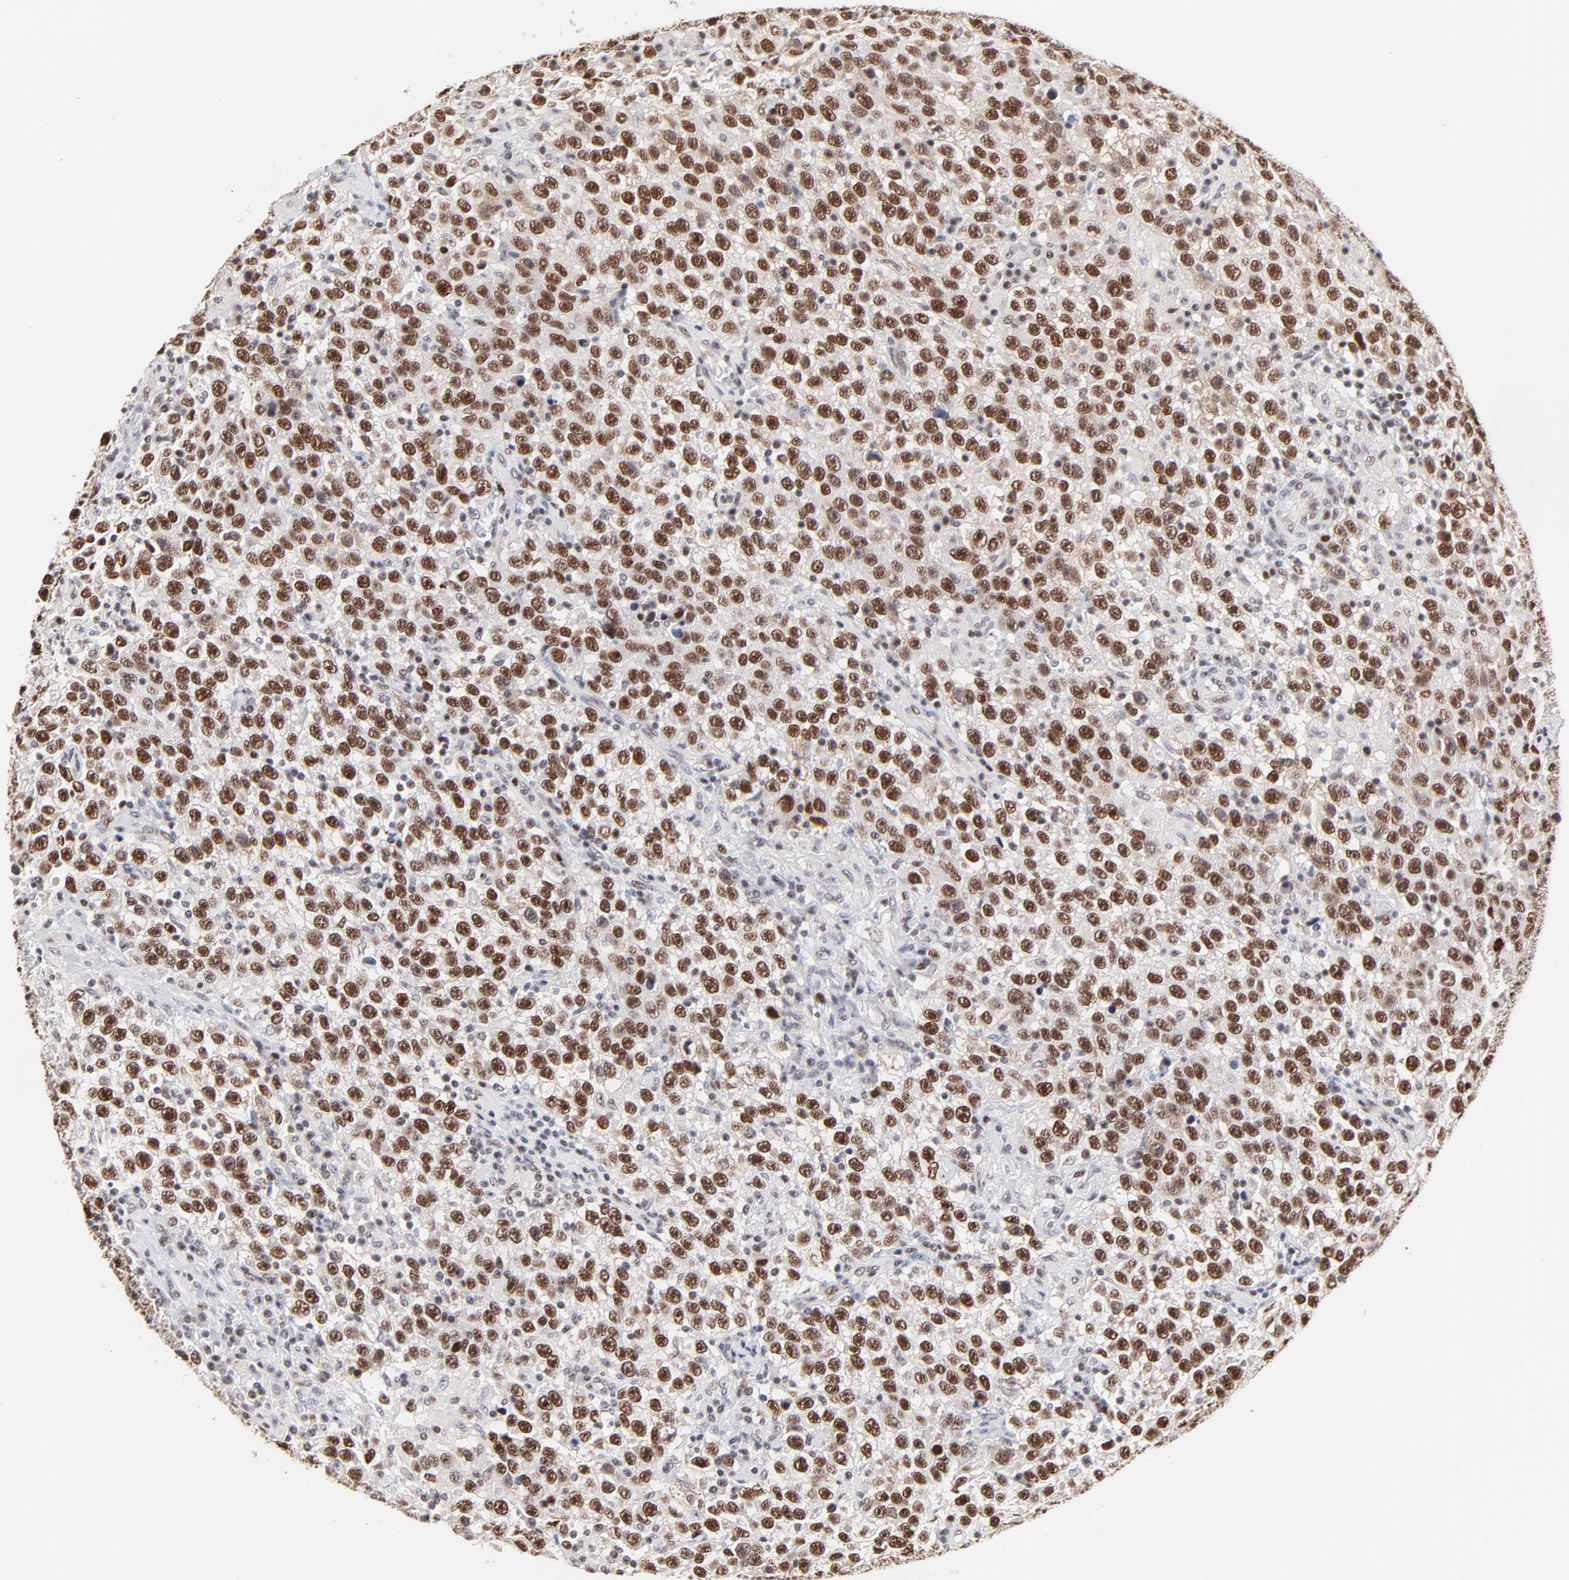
{"staining": {"intensity": "strong", "quantity": ">75%", "location": "nuclear"}, "tissue": "testis cancer", "cell_type": "Tumor cells", "image_type": "cancer", "snomed": [{"axis": "morphology", "description": "Seminoma, NOS"}, {"axis": "topography", "description": "Testis"}], "caption": "Immunohistochemical staining of seminoma (testis) reveals strong nuclear protein expression in about >75% of tumor cells.", "gene": "OGFOD1", "patient": {"sex": "male", "age": 41}}